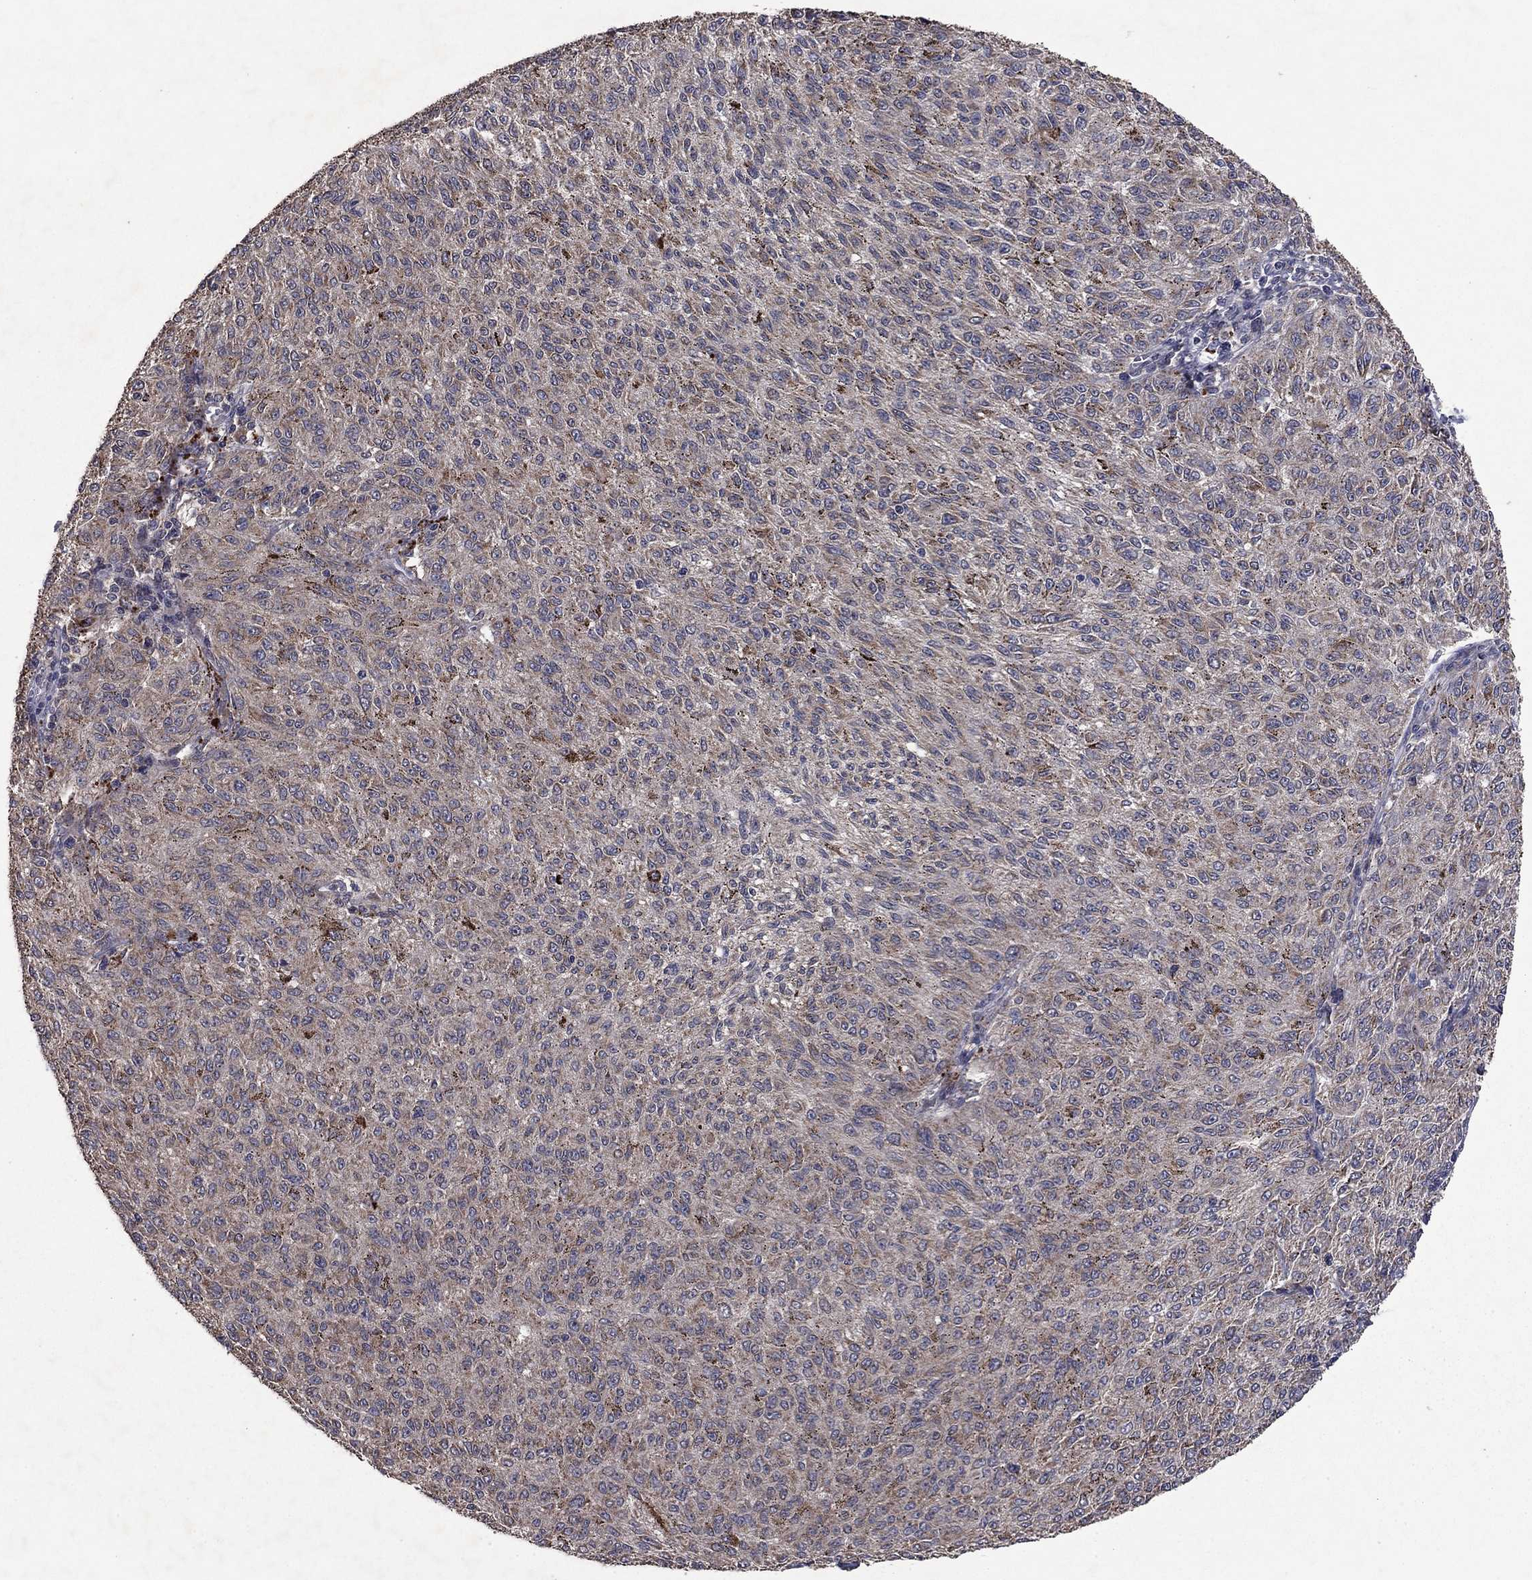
{"staining": {"intensity": "negative", "quantity": "none", "location": "none"}, "tissue": "melanoma", "cell_type": "Tumor cells", "image_type": "cancer", "snomed": [{"axis": "morphology", "description": "Malignant melanoma, NOS"}, {"axis": "topography", "description": "Skin"}], "caption": "Immunohistochemistry (IHC) image of neoplastic tissue: human melanoma stained with DAB (3,3'-diaminobenzidine) exhibits no significant protein expression in tumor cells.", "gene": "DHRS1", "patient": {"sex": "female", "age": 72}}